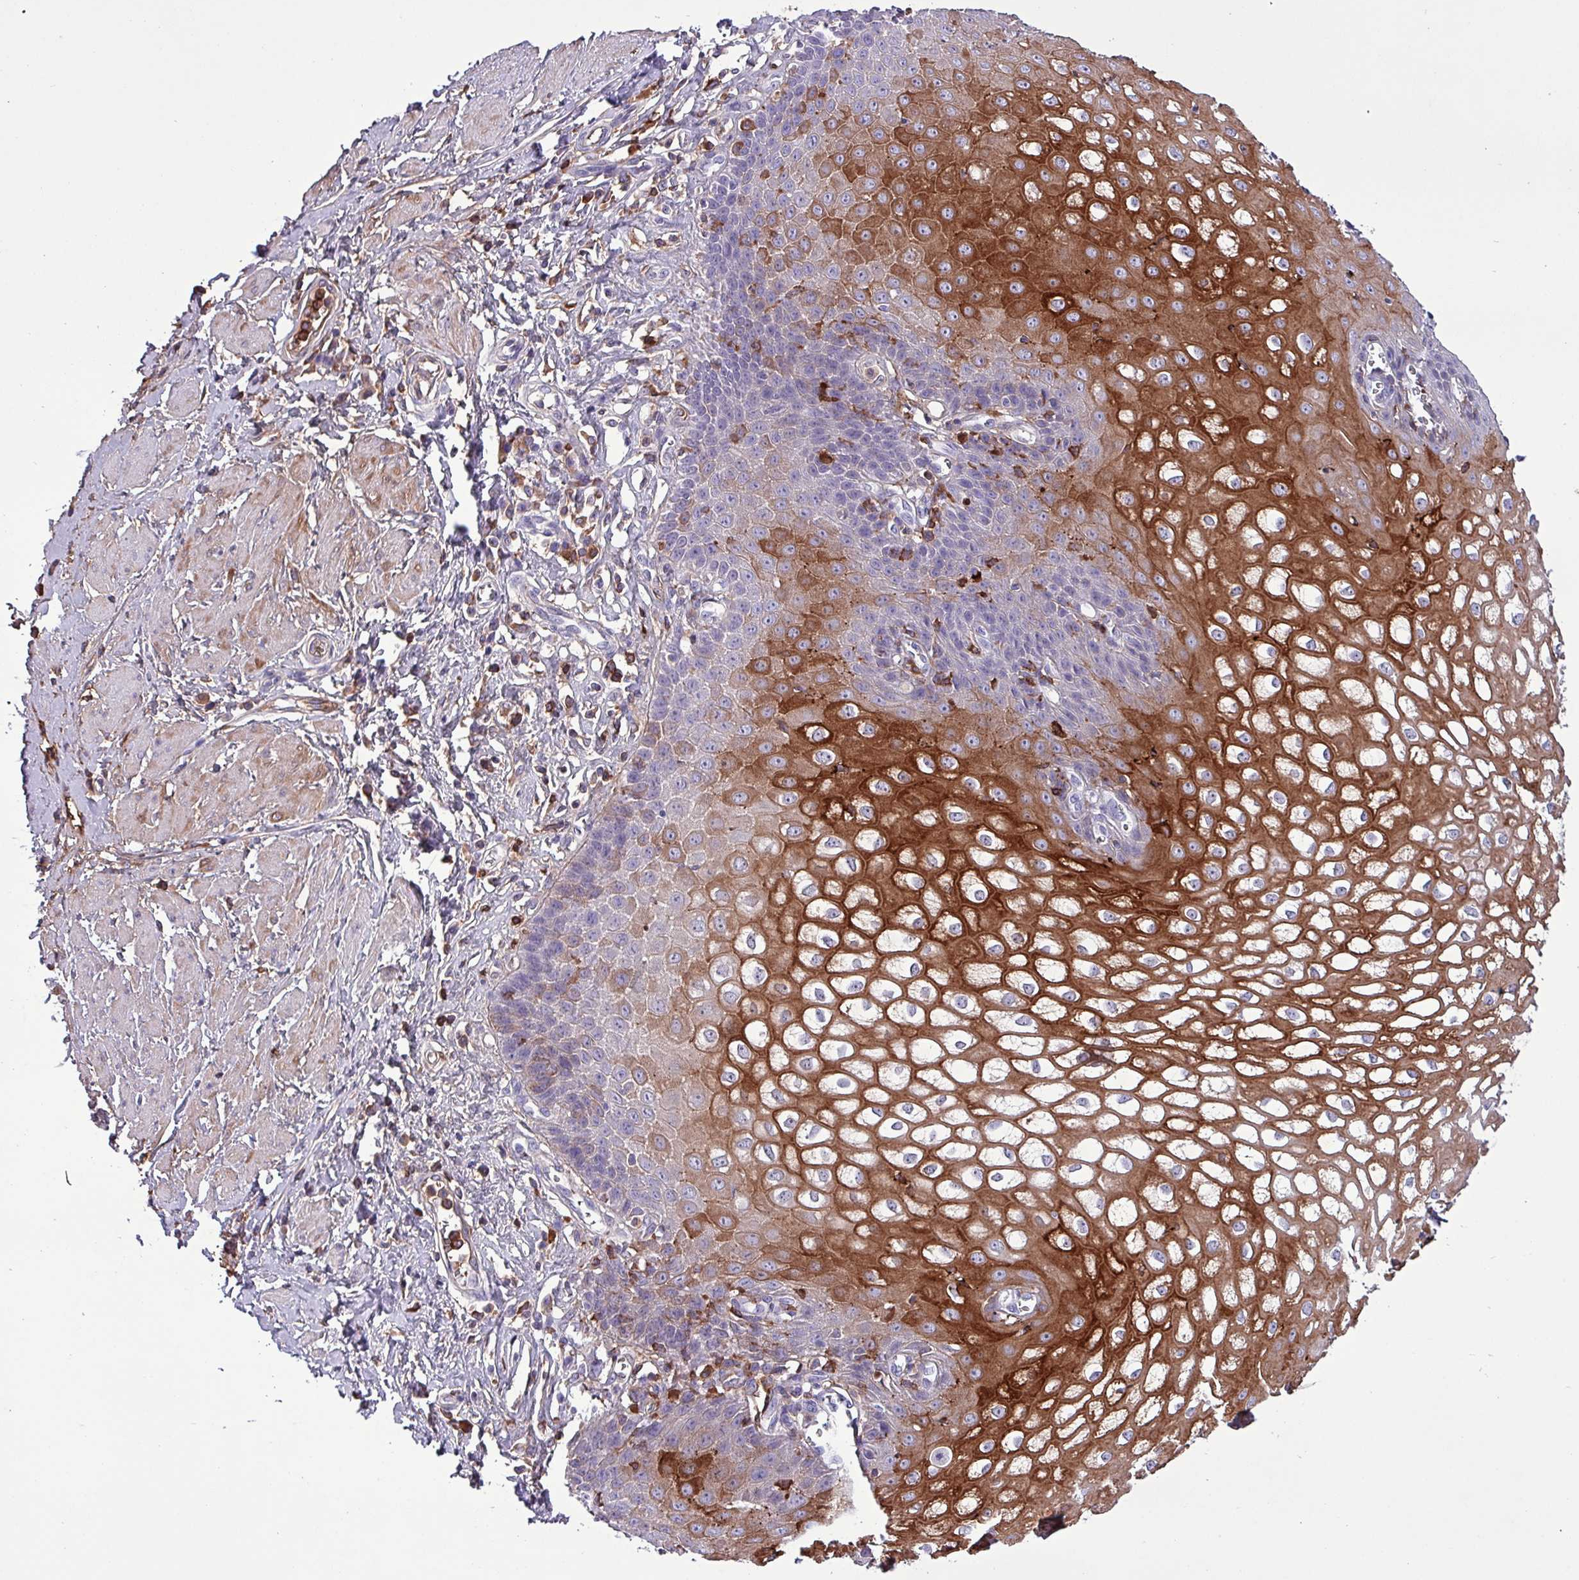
{"staining": {"intensity": "strong", "quantity": "<25%", "location": "cytoplasmic/membranous"}, "tissue": "esophagus", "cell_type": "Squamous epithelial cells", "image_type": "normal", "snomed": [{"axis": "morphology", "description": "Normal tissue, NOS"}, {"axis": "topography", "description": "Esophagus"}], "caption": "Immunohistochemistry (DAB (3,3'-diaminobenzidine)) staining of unremarkable esophagus shows strong cytoplasmic/membranous protein staining in about <25% of squamous epithelial cells. (DAB = brown stain, brightfield microscopy at high magnification).", "gene": "HPR", "patient": {"sex": "male", "age": 67}}